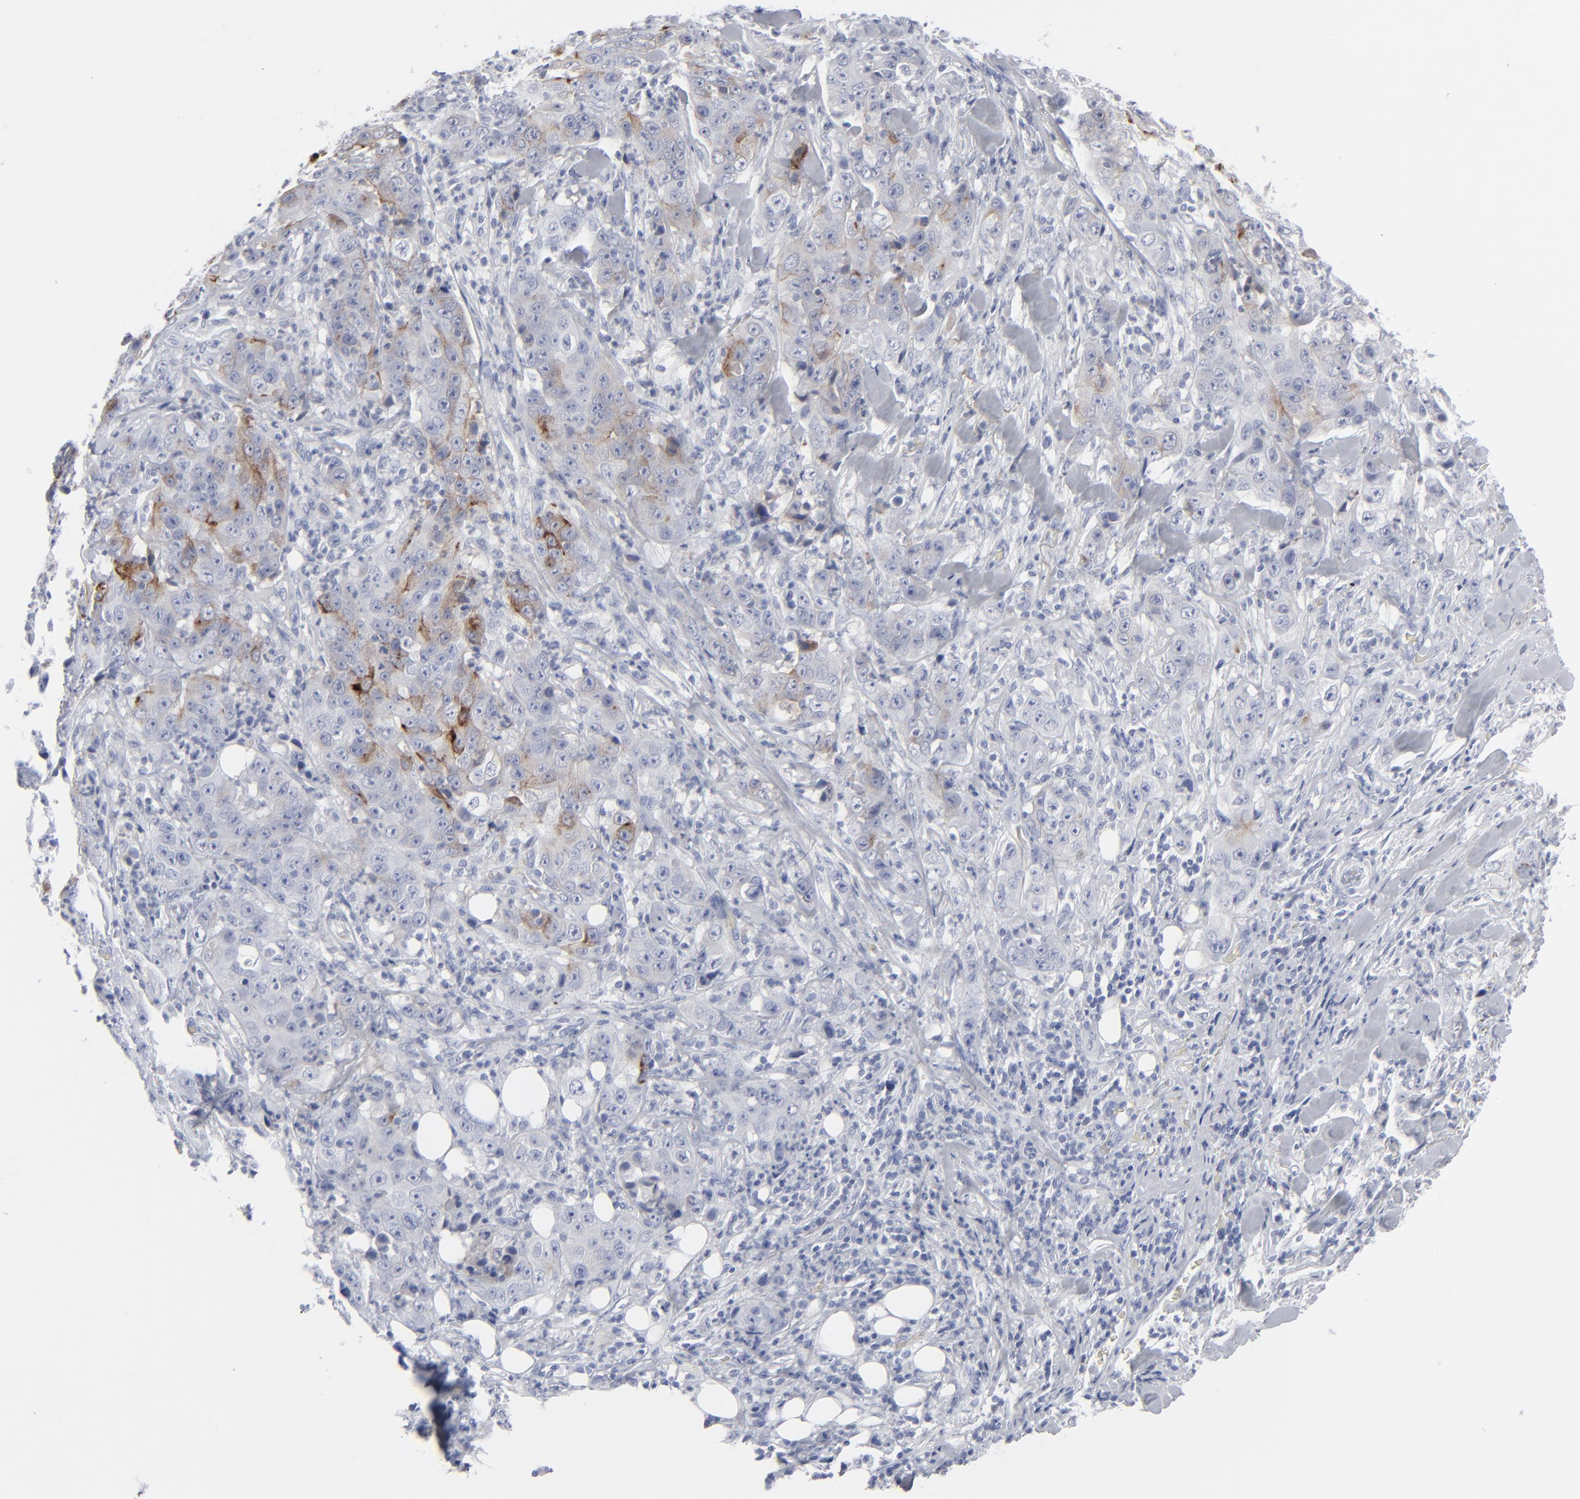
{"staining": {"intensity": "strong", "quantity": "<25%", "location": "cytoplasmic/membranous"}, "tissue": "lung cancer", "cell_type": "Tumor cells", "image_type": "cancer", "snomed": [{"axis": "morphology", "description": "Squamous cell carcinoma, NOS"}, {"axis": "topography", "description": "Lung"}], "caption": "Brown immunohistochemical staining in lung cancer demonstrates strong cytoplasmic/membranous expression in approximately <25% of tumor cells.", "gene": "MSLN", "patient": {"sex": "male", "age": 64}}